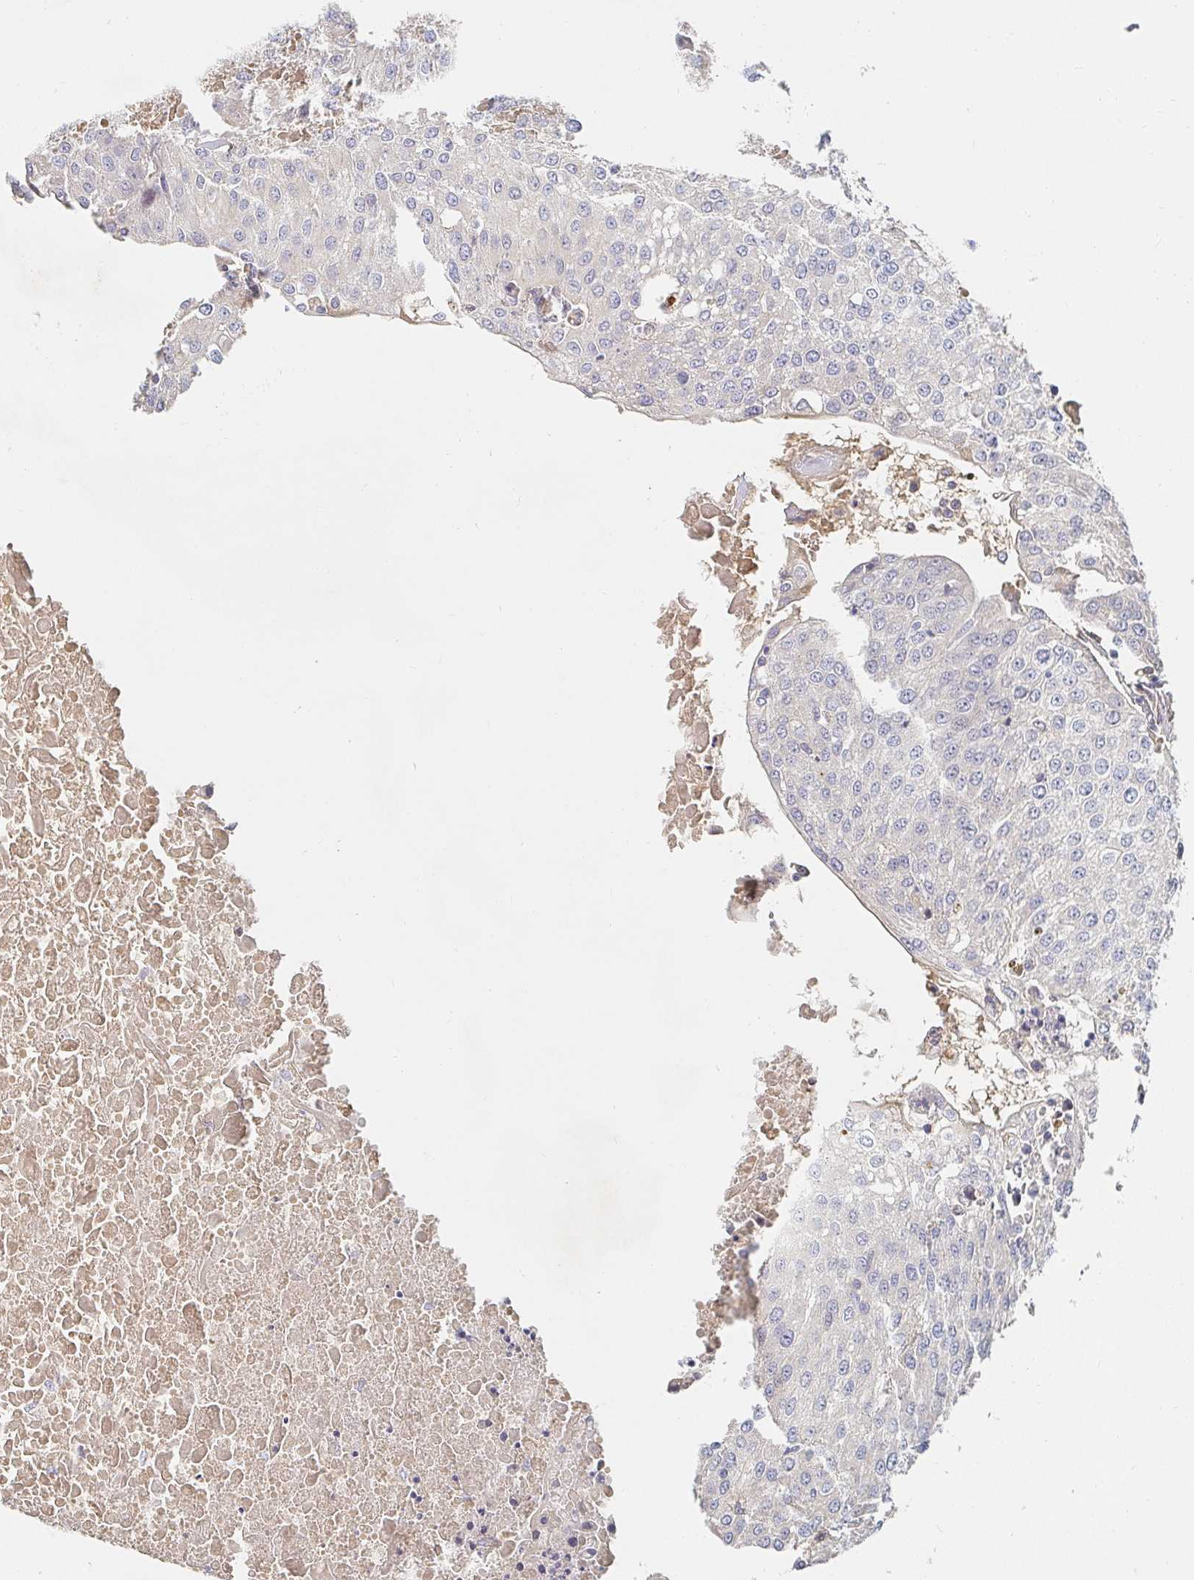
{"staining": {"intensity": "negative", "quantity": "none", "location": "none"}, "tissue": "urothelial cancer", "cell_type": "Tumor cells", "image_type": "cancer", "snomed": [{"axis": "morphology", "description": "Urothelial carcinoma, High grade"}, {"axis": "topography", "description": "Urinary bladder"}], "caption": "Tumor cells show no significant protein staining in high-grade urothelial carcinoma.", "gene": "NME9", "patient": {"sex": "female", "age": 85}}